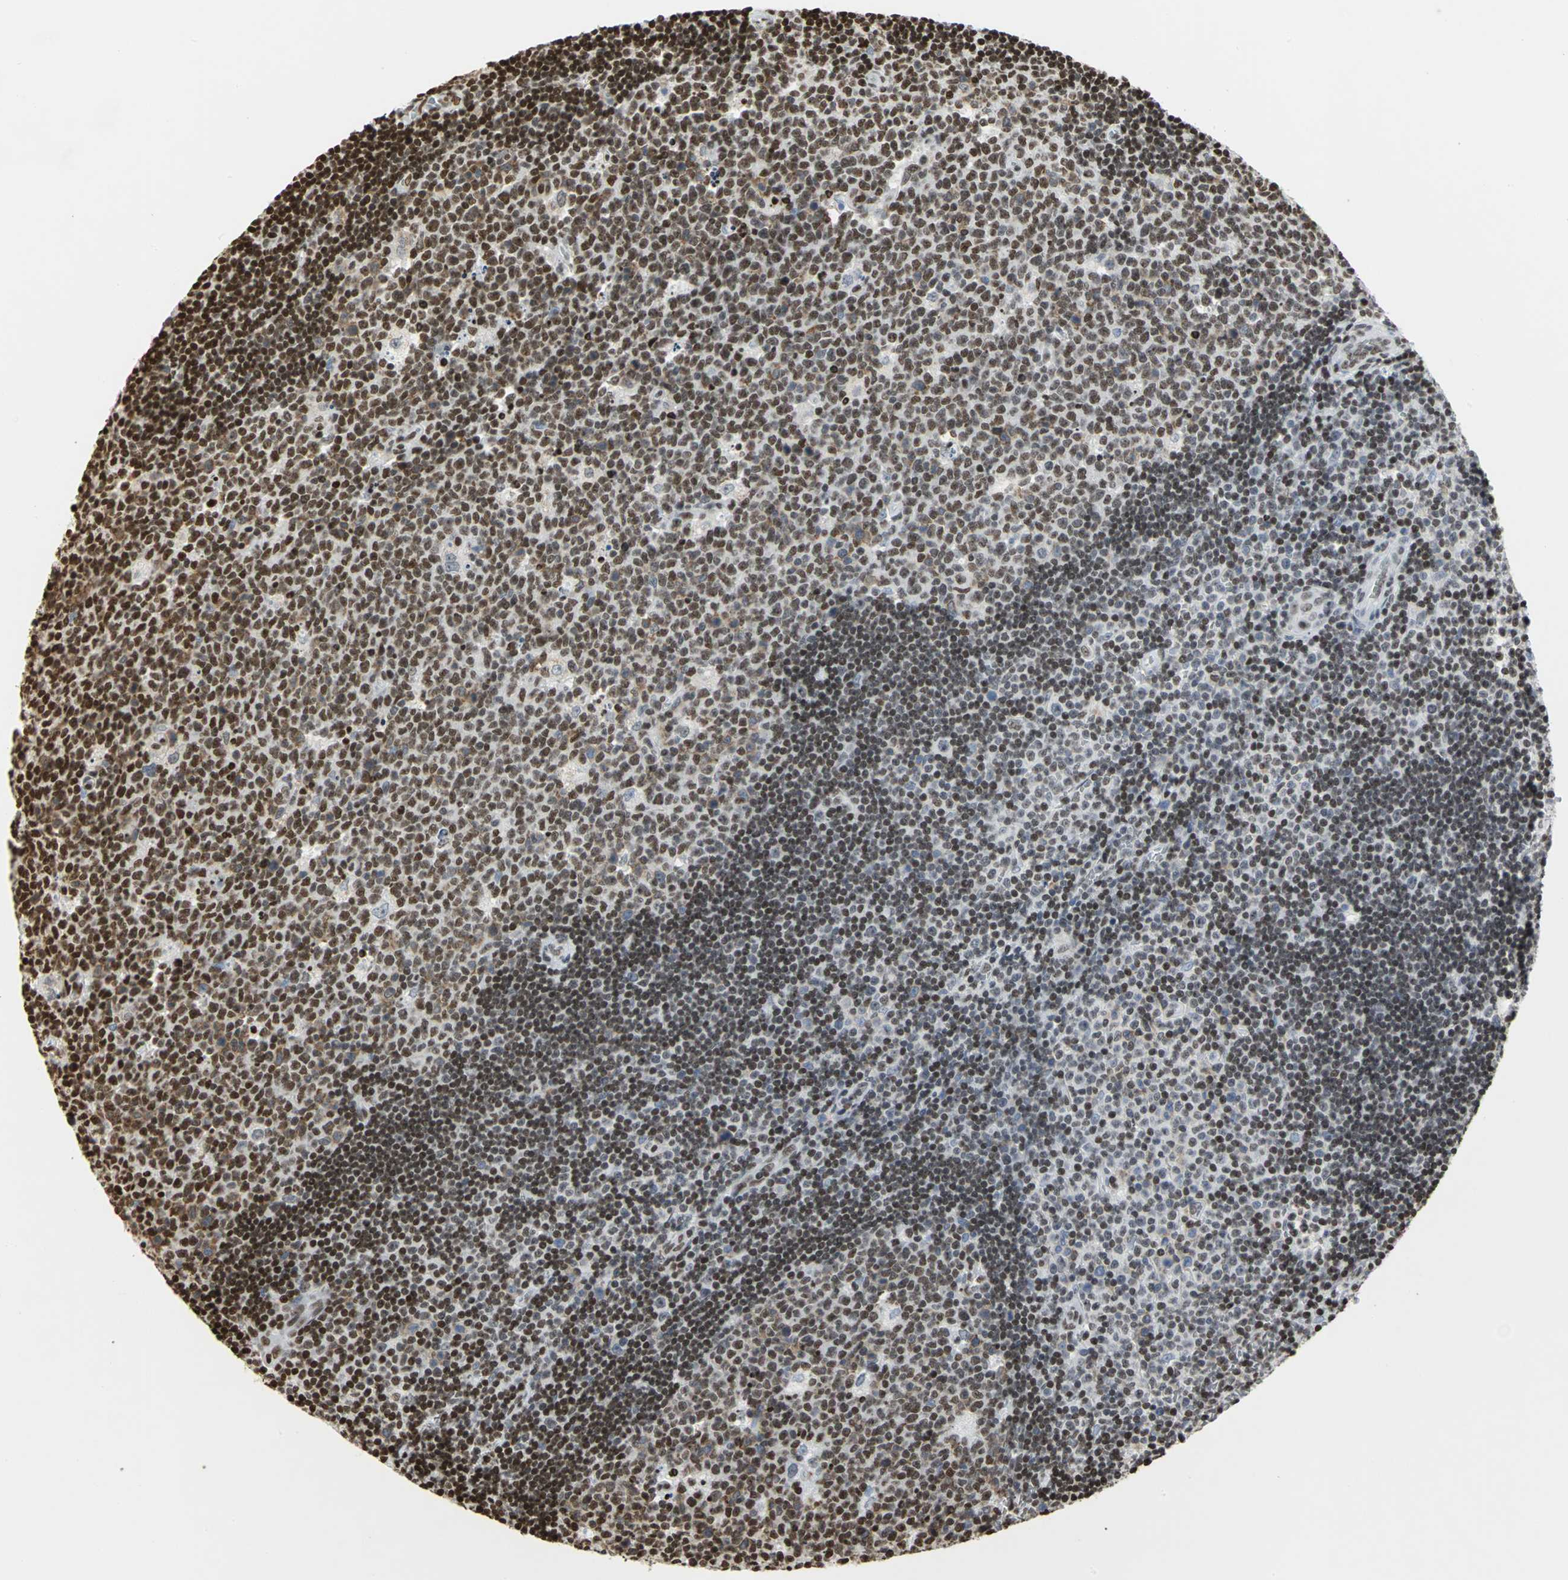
{"staining": {"intensity": "strong", "quantity": ">75%", "location": "nuclear"}, "tissue": "lymph node", "cell_type": "Germinal center cells", "image_type": "normal", "snomed": [{"axis": "morphology", "description": "Normal tissue, NOS"}, {"axis": "topography", "description": "Lymph node"}, {"axis": "topography", "description": "Salivary gland"}], "caption": "A histopathology image showing strong nuclear positivity in about >75% of germinal center cells in benign lymph node, as visualized by brown immunohistochemical staining.", "gene": "HMGB1", "patient": {"sex": "male", "age": 8}}